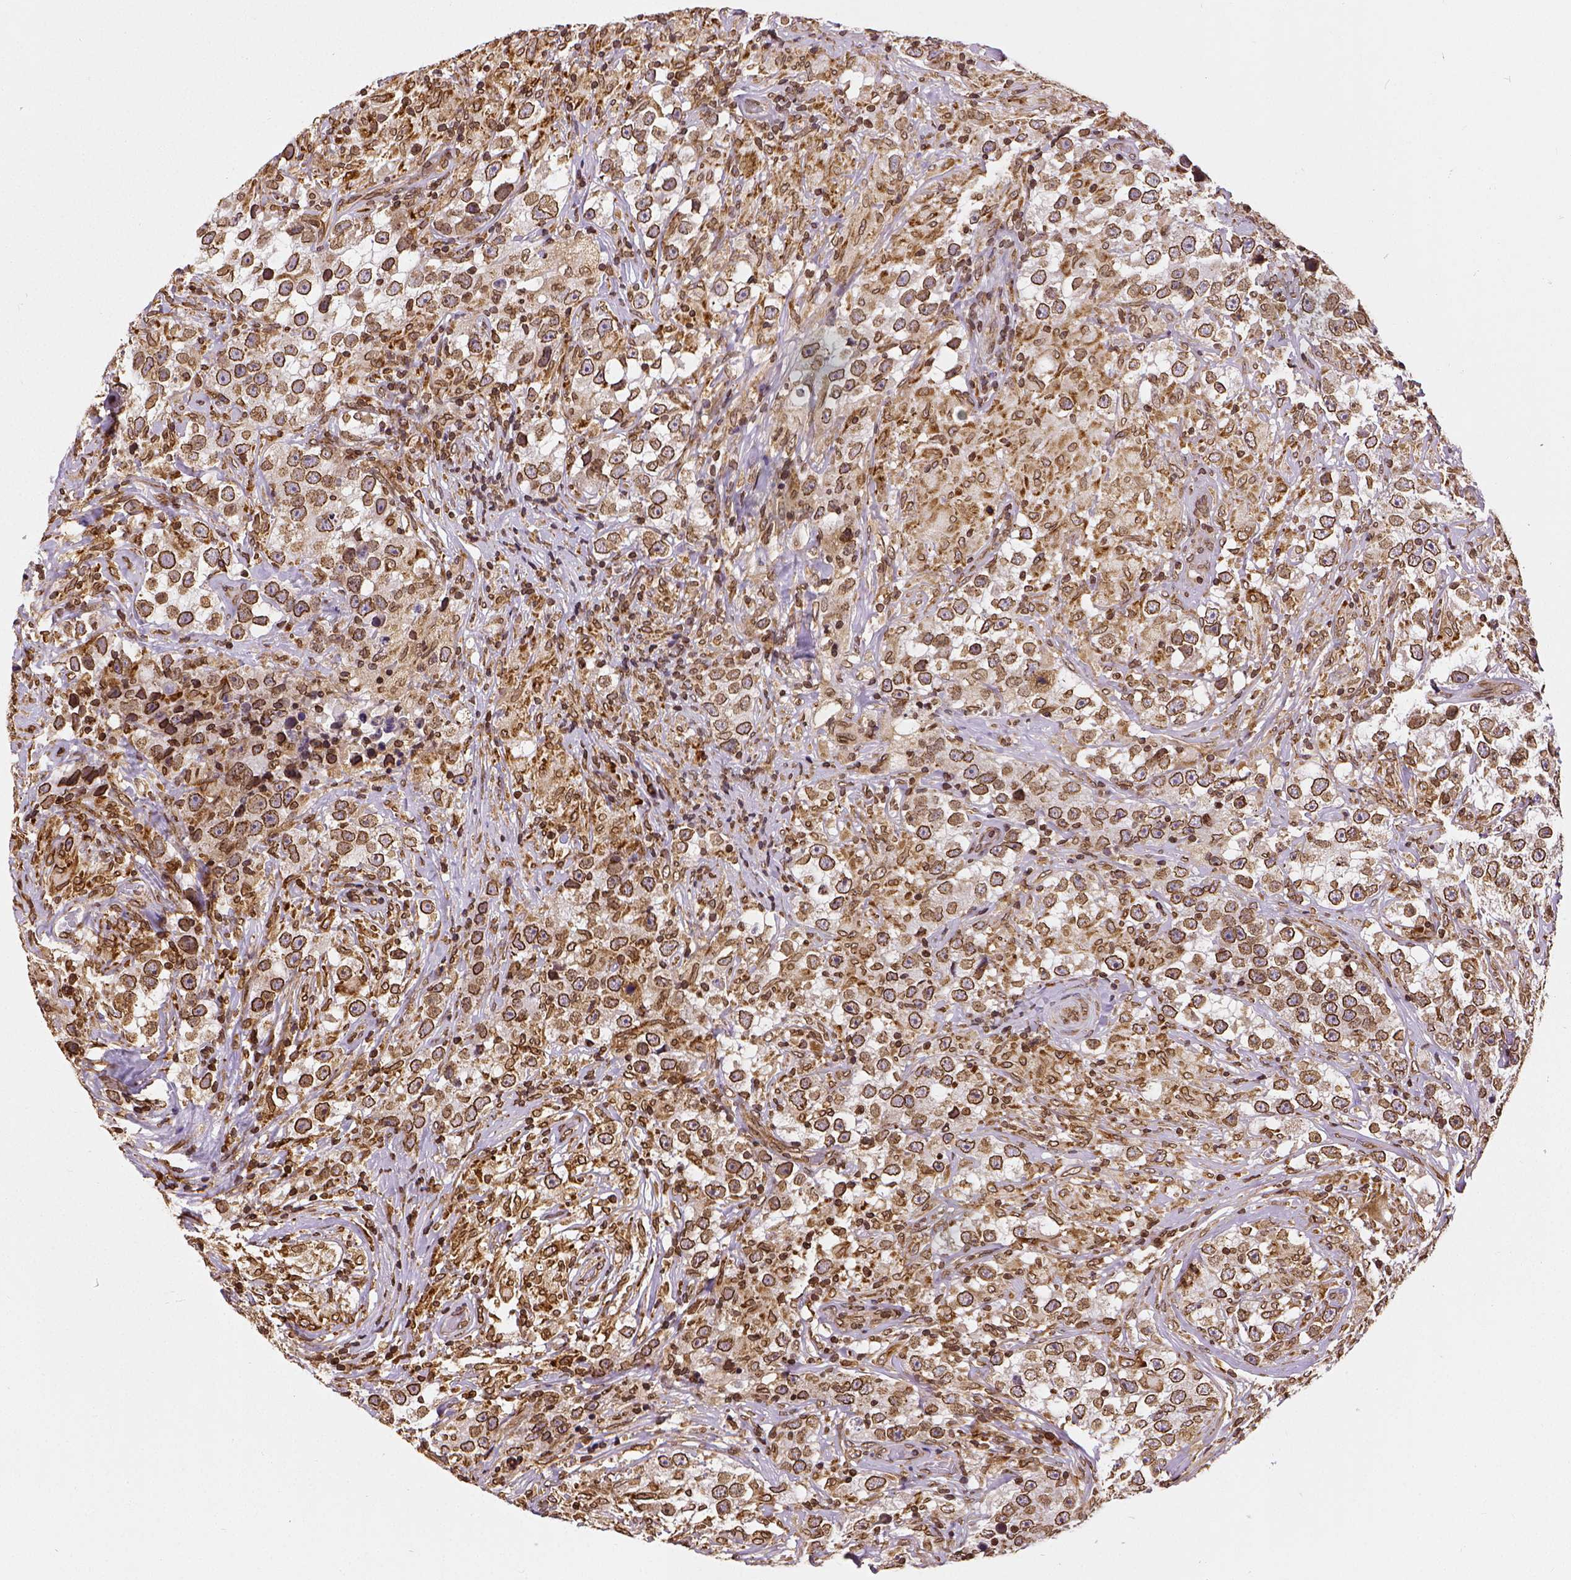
{"staining": {"intensity": "strong", "quantity": ">75%", "location": "cytoplasmic/membranous,nuclear"}, "tissue": "testis cancer", "cell_type": "Tumor cells", "image_type": "cancer", "snomed": [{"axis": "morphology", "description": "Seminoma, NOS"}, {"axis": "topography", "description": "Testis"}], "caption": "Immunohistochemistry (IHC) photomicrograph of neoplastic tissue: human testis cancer stained using immunohistochemistry (IHC) demonstrates high levels of strong protein expression localized specifically in the cytoplasmic/membranous and nuclear of tumor cells, appearing as a cytoplasmic/membranous and nuclear brown color.", "gene": "MTDH", "patient": {"sex": "male", "age": 46}}